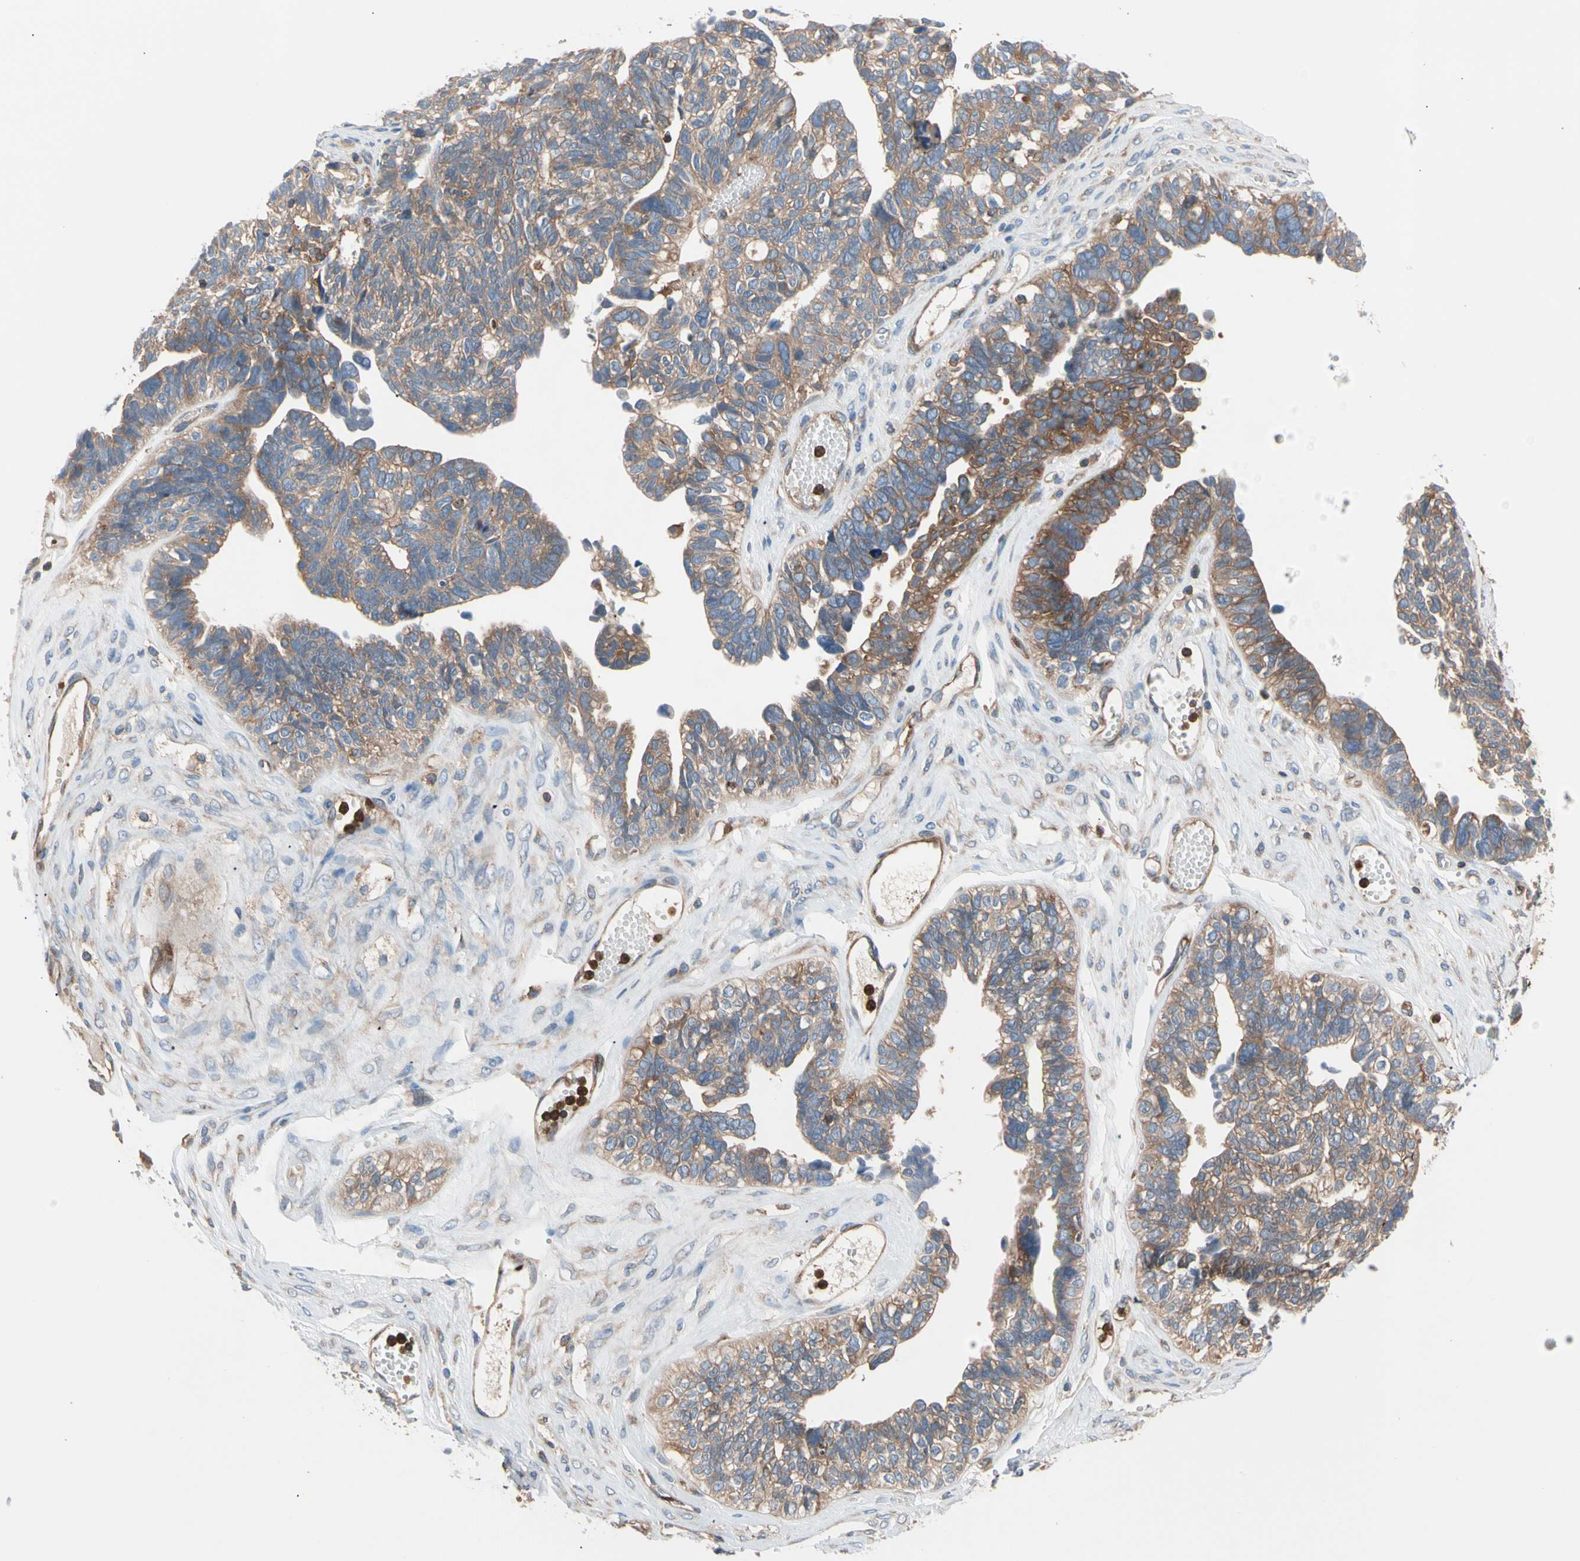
{"staining": {"intensity": "moderate", "quantity": ">75%", "location": "cytoplasmic/membranous"}, "tissue": "ovarian cancer", "cell_type": "Tumor cells", "image_type": "cancer", "snomed": [{"axis": "morphology", "description": "Cystadenocarcinoma, serous, NOS"}, {"axis": "topography", "description": "Ovary"}], "caption": "Ovarian cancer (serous cystadenocarcinoma) tissue exhibits moderate cytoplasmic/membranous expression in about >75% of tumor cells, visualized by immunohistochemistry.", "gene": "ROCK1", "patient": {"sex": "female", "age": 79}}